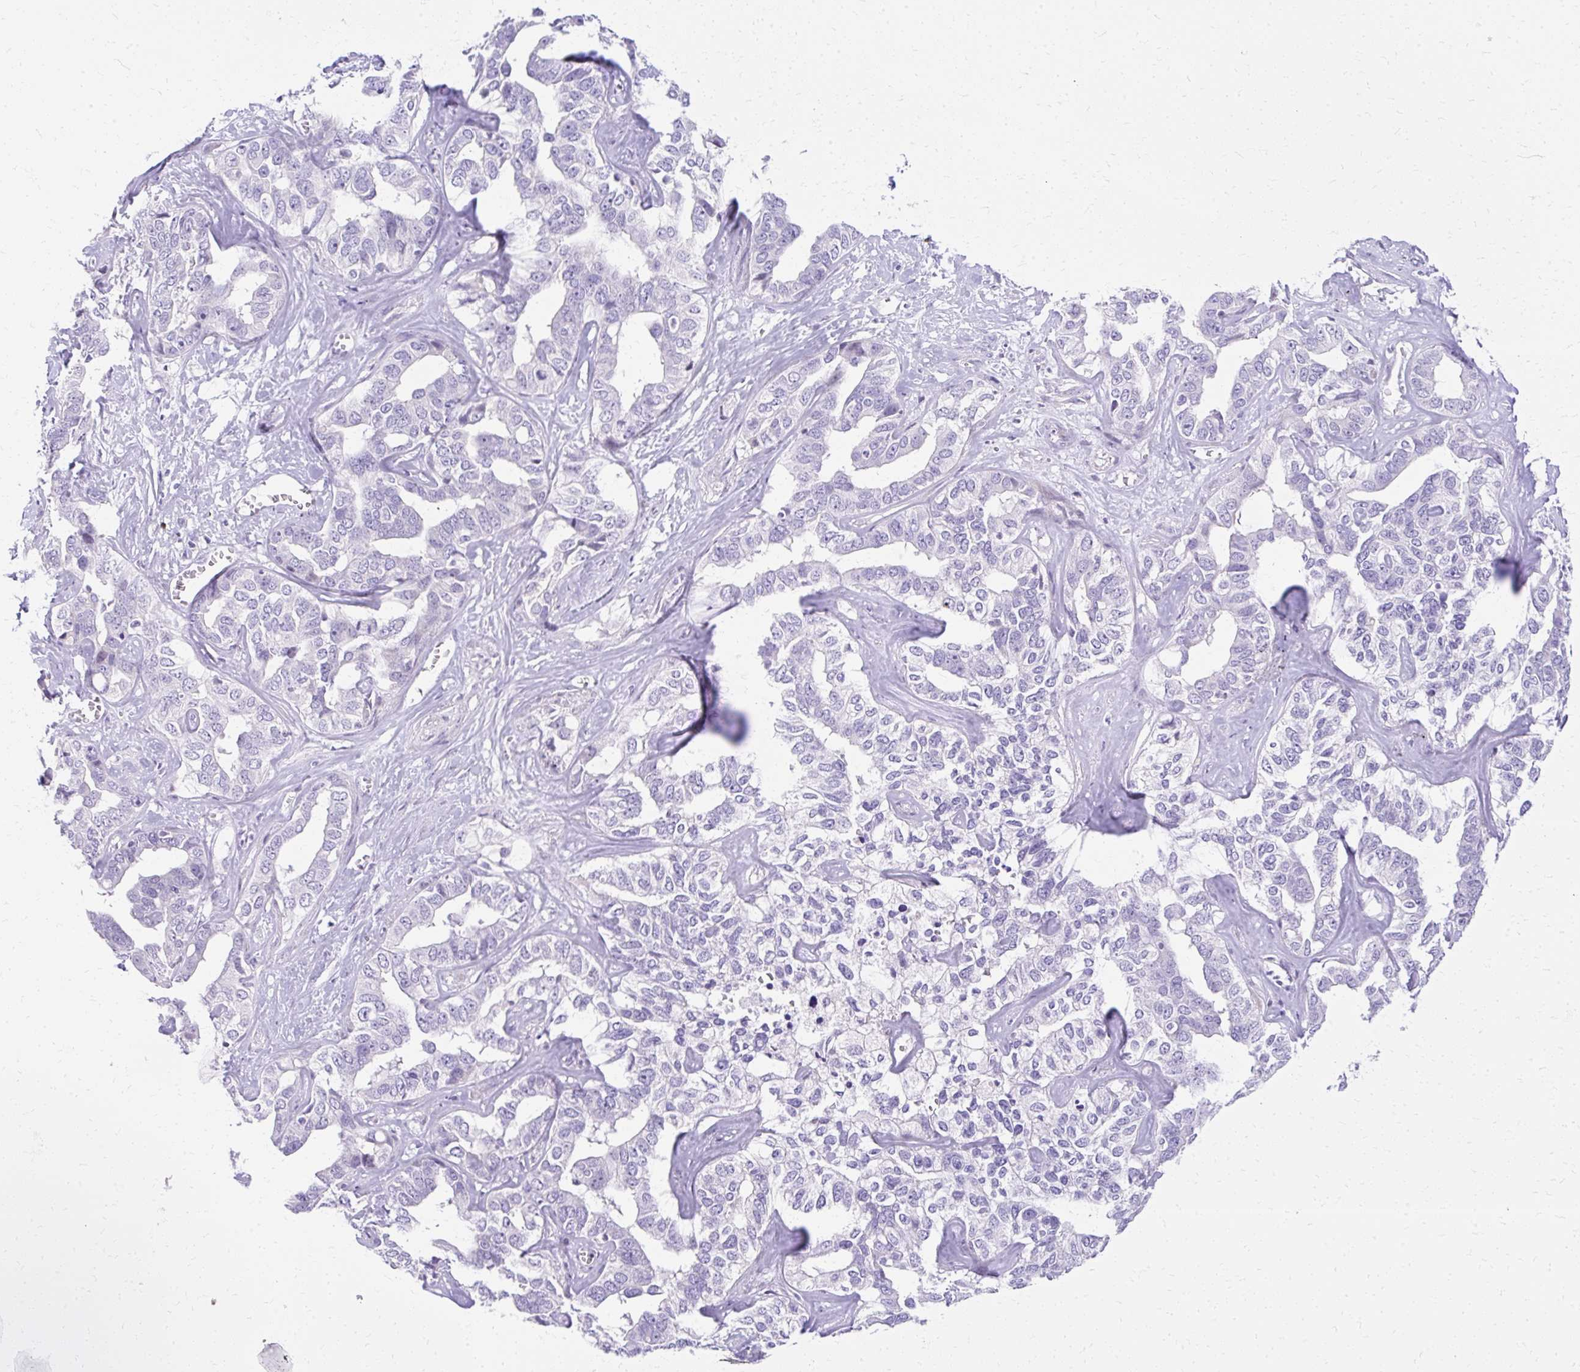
{"staining": {"intensity": "negative", "quantity": "none", "location": "none"}, "tissue": "liver cancer", "cell_type": "Tumor cells", "image_type": "cancer", "snomed": [{"axis": "morphology", "description": "Cholangiocarcinoma"}, {"axis": "topography", "description": "Liver"}], "caption": "IHC image of human cholangiocarcinoma (liver) stained for a protein (brown), which shows no positivity in tumor cells. (DAB immunohistochemistry (IHC), high magnification).", "gene": "PRAP1", "patient": {"sex": "male", "age": 59}}